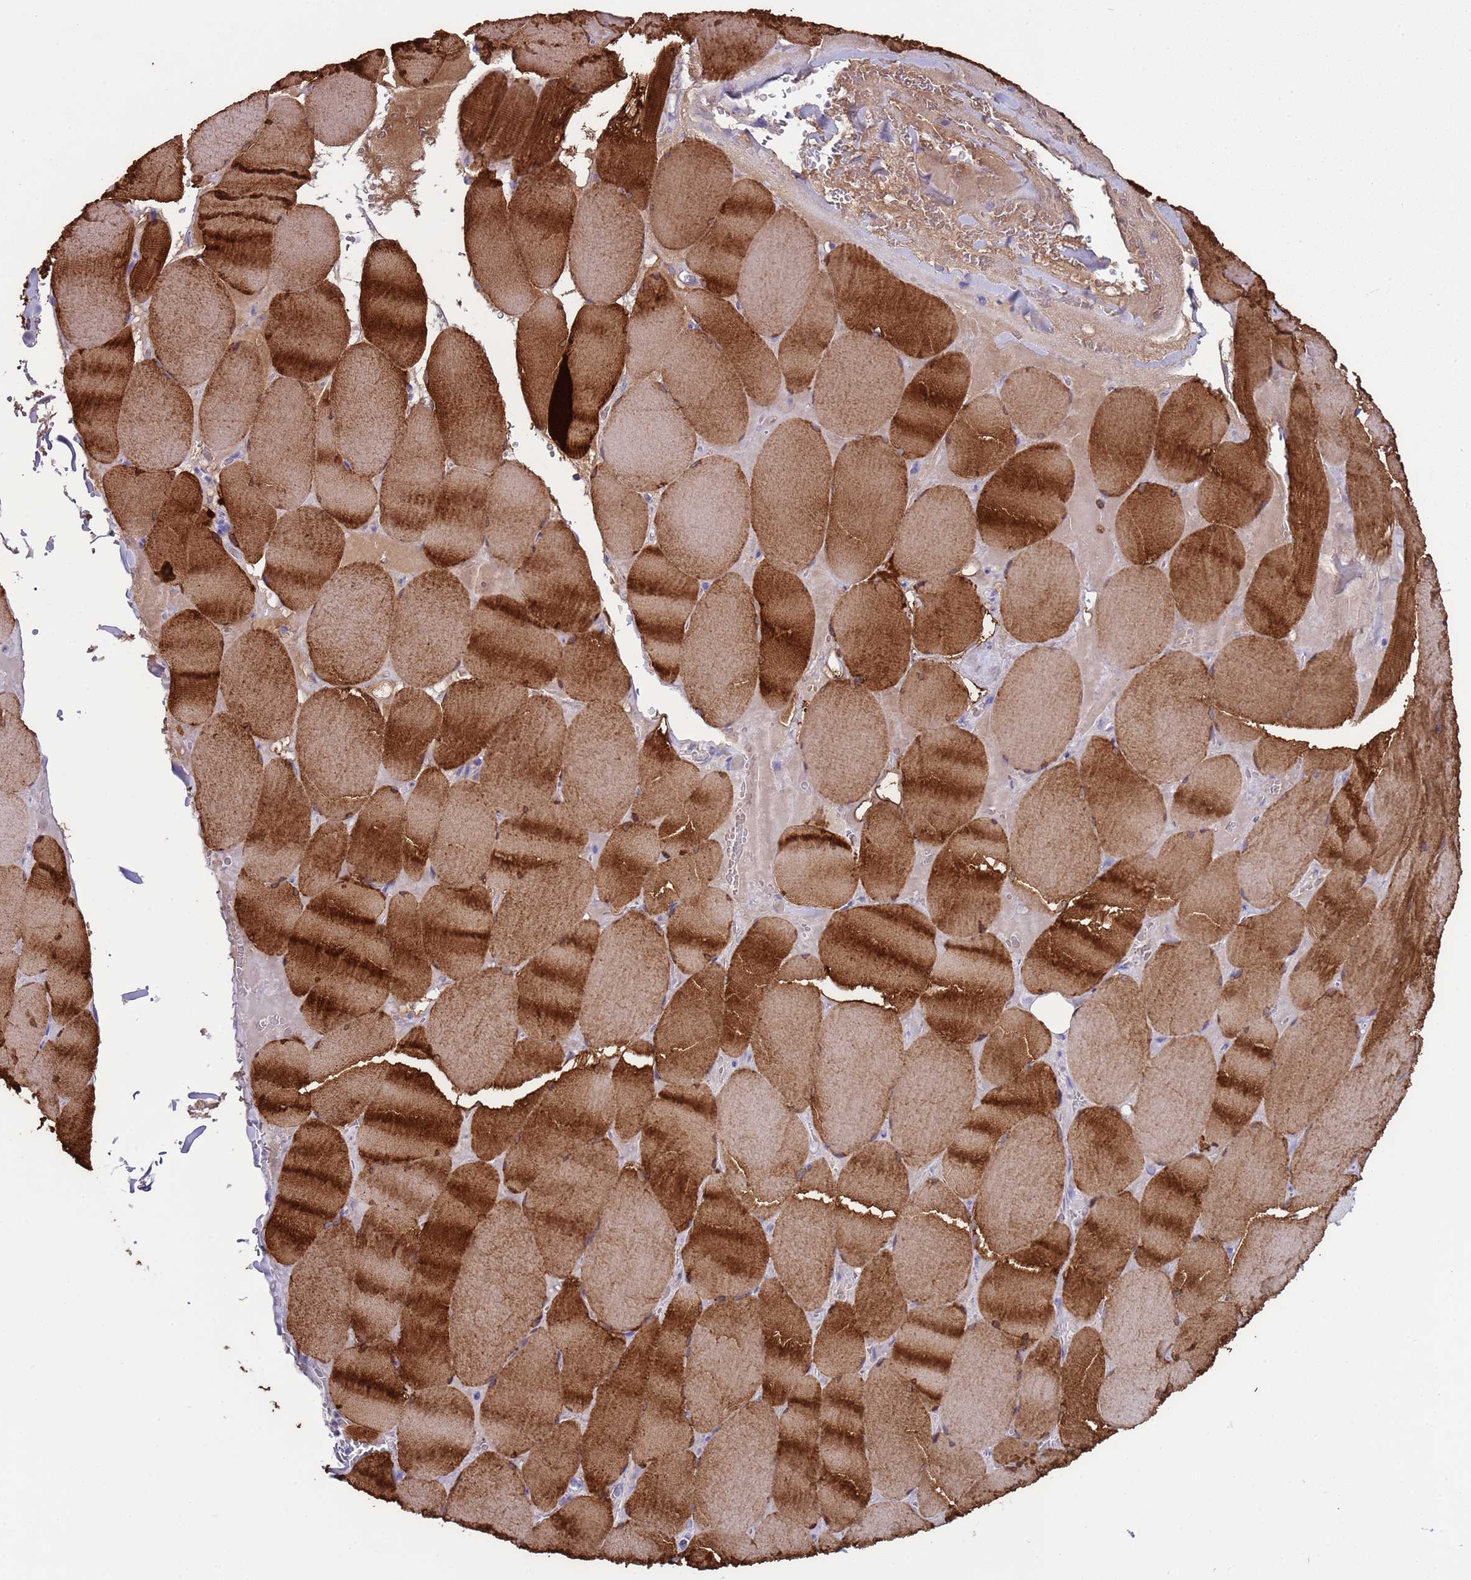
{"staining": {"intensity": "strong", "quantity": ">75%", "location": "cytoplasmic/membranous"}, "tissue": "skeletal muscle", "cell_type": "Myocytes", "image_type": "normal", "snomed": [{"axis": "morphology", "description": "Normal tissue, NOS"}, {"axis": "topography", "description": "Skeletal muscle"}, {"axis": "topography", "description": "Head-Neck"}], "caption": "An immunohistochemistry (IHC) photomicrograph of unremarkable tissue is shown. Protein staining in brown shows strong cytoplasmic/membranous positivity in skeletal muscle within myocytes. (Brightfield microscopy of DAB IHC at high magnification).", "gene": "CKM", "patient": {"sex": "male", "age": 66}}